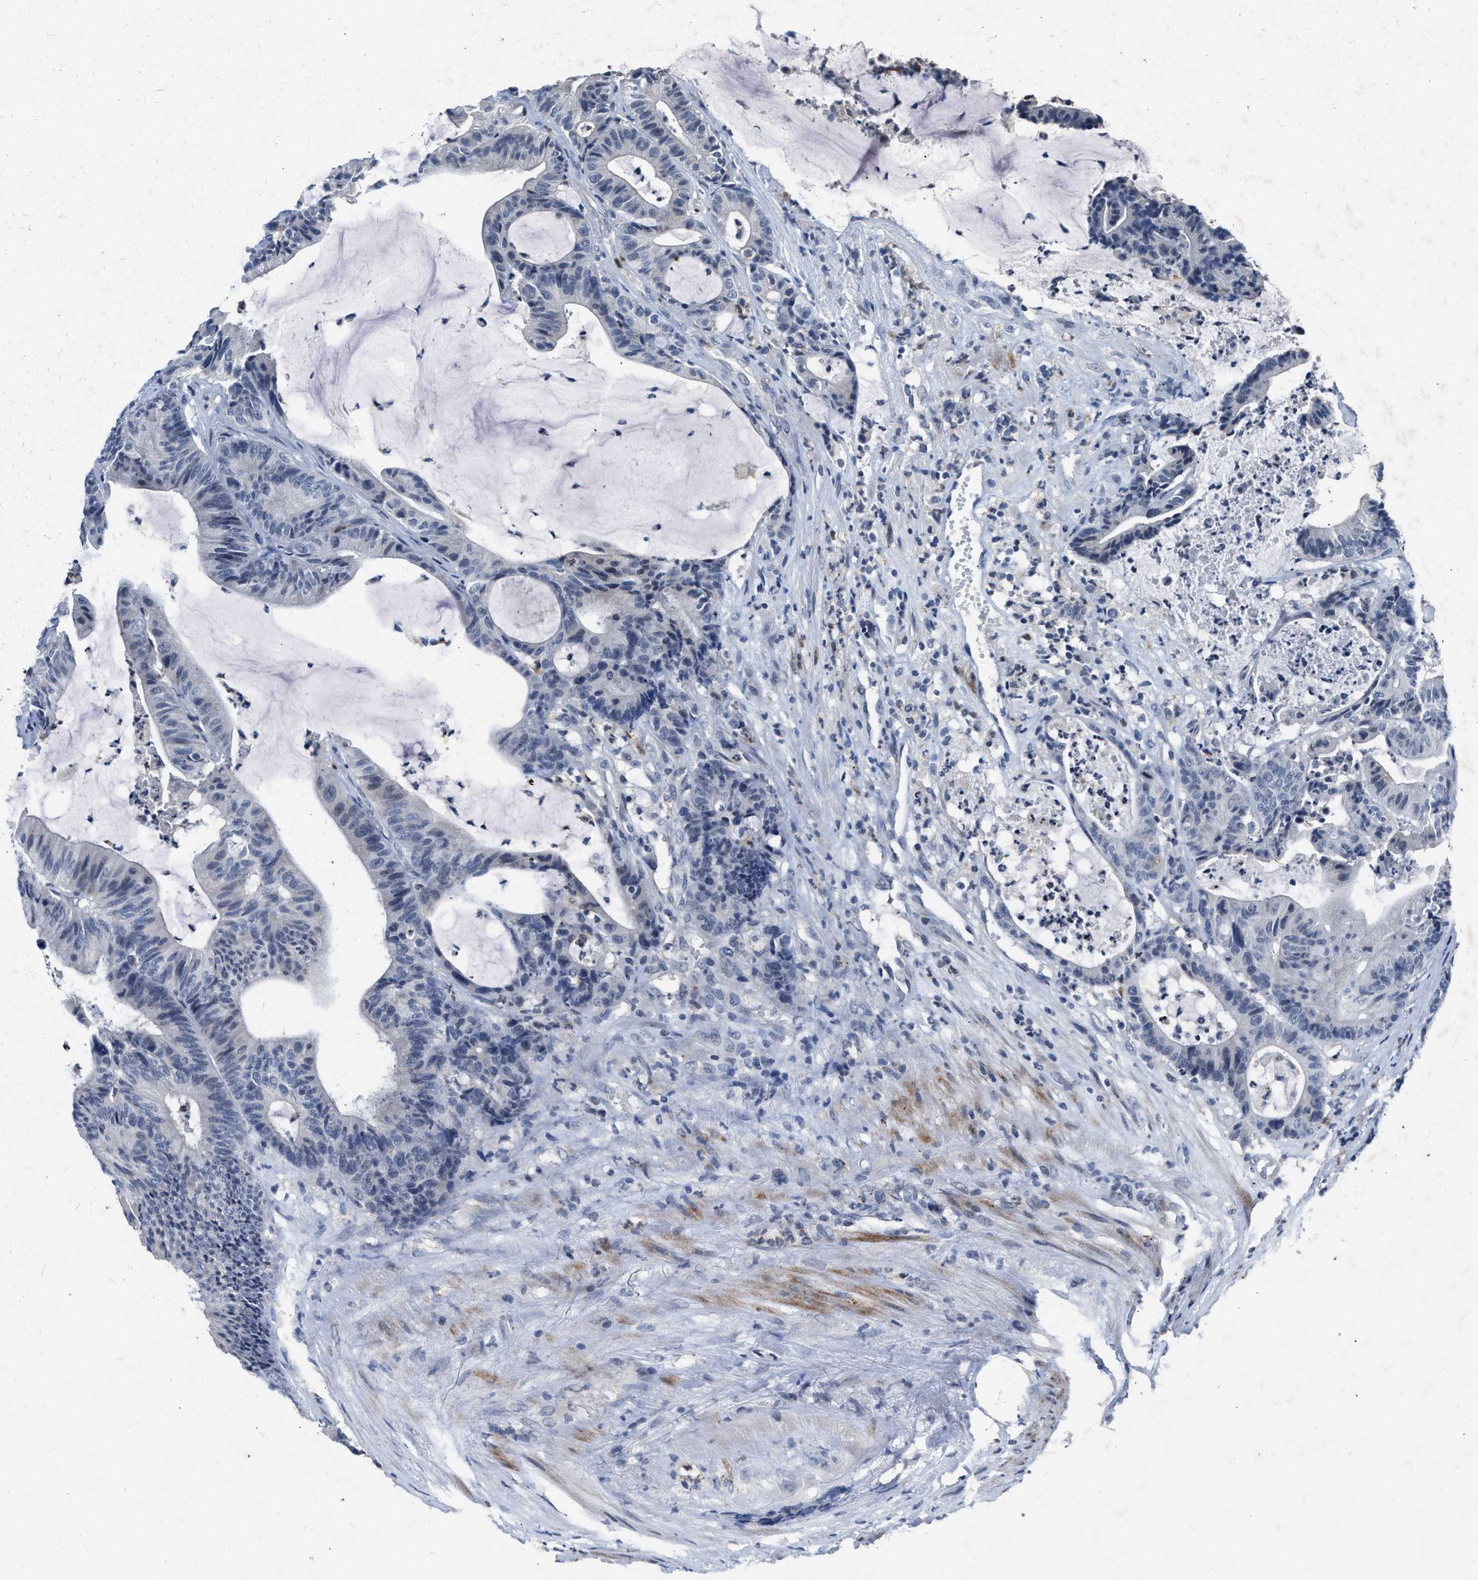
{"staining": {"intensity": "negative", "quantity": "none", "location": "none"}, "tissue": "colorectal cancer", "cell_type": "Tumor cells", "image_type": "cancer", "snomed": [{"axis": "morphology", "description": "Adenocarcinoma, NOS"}, {"axis": "topography", "description": "Colon"}], "caption": "Immunohistochemistry of colorectal cancer (adenocarcinoma) shows no expression in tumor cells.", "gene": "SLC5A5", "patient": {"sex": "female", "age": 84}}